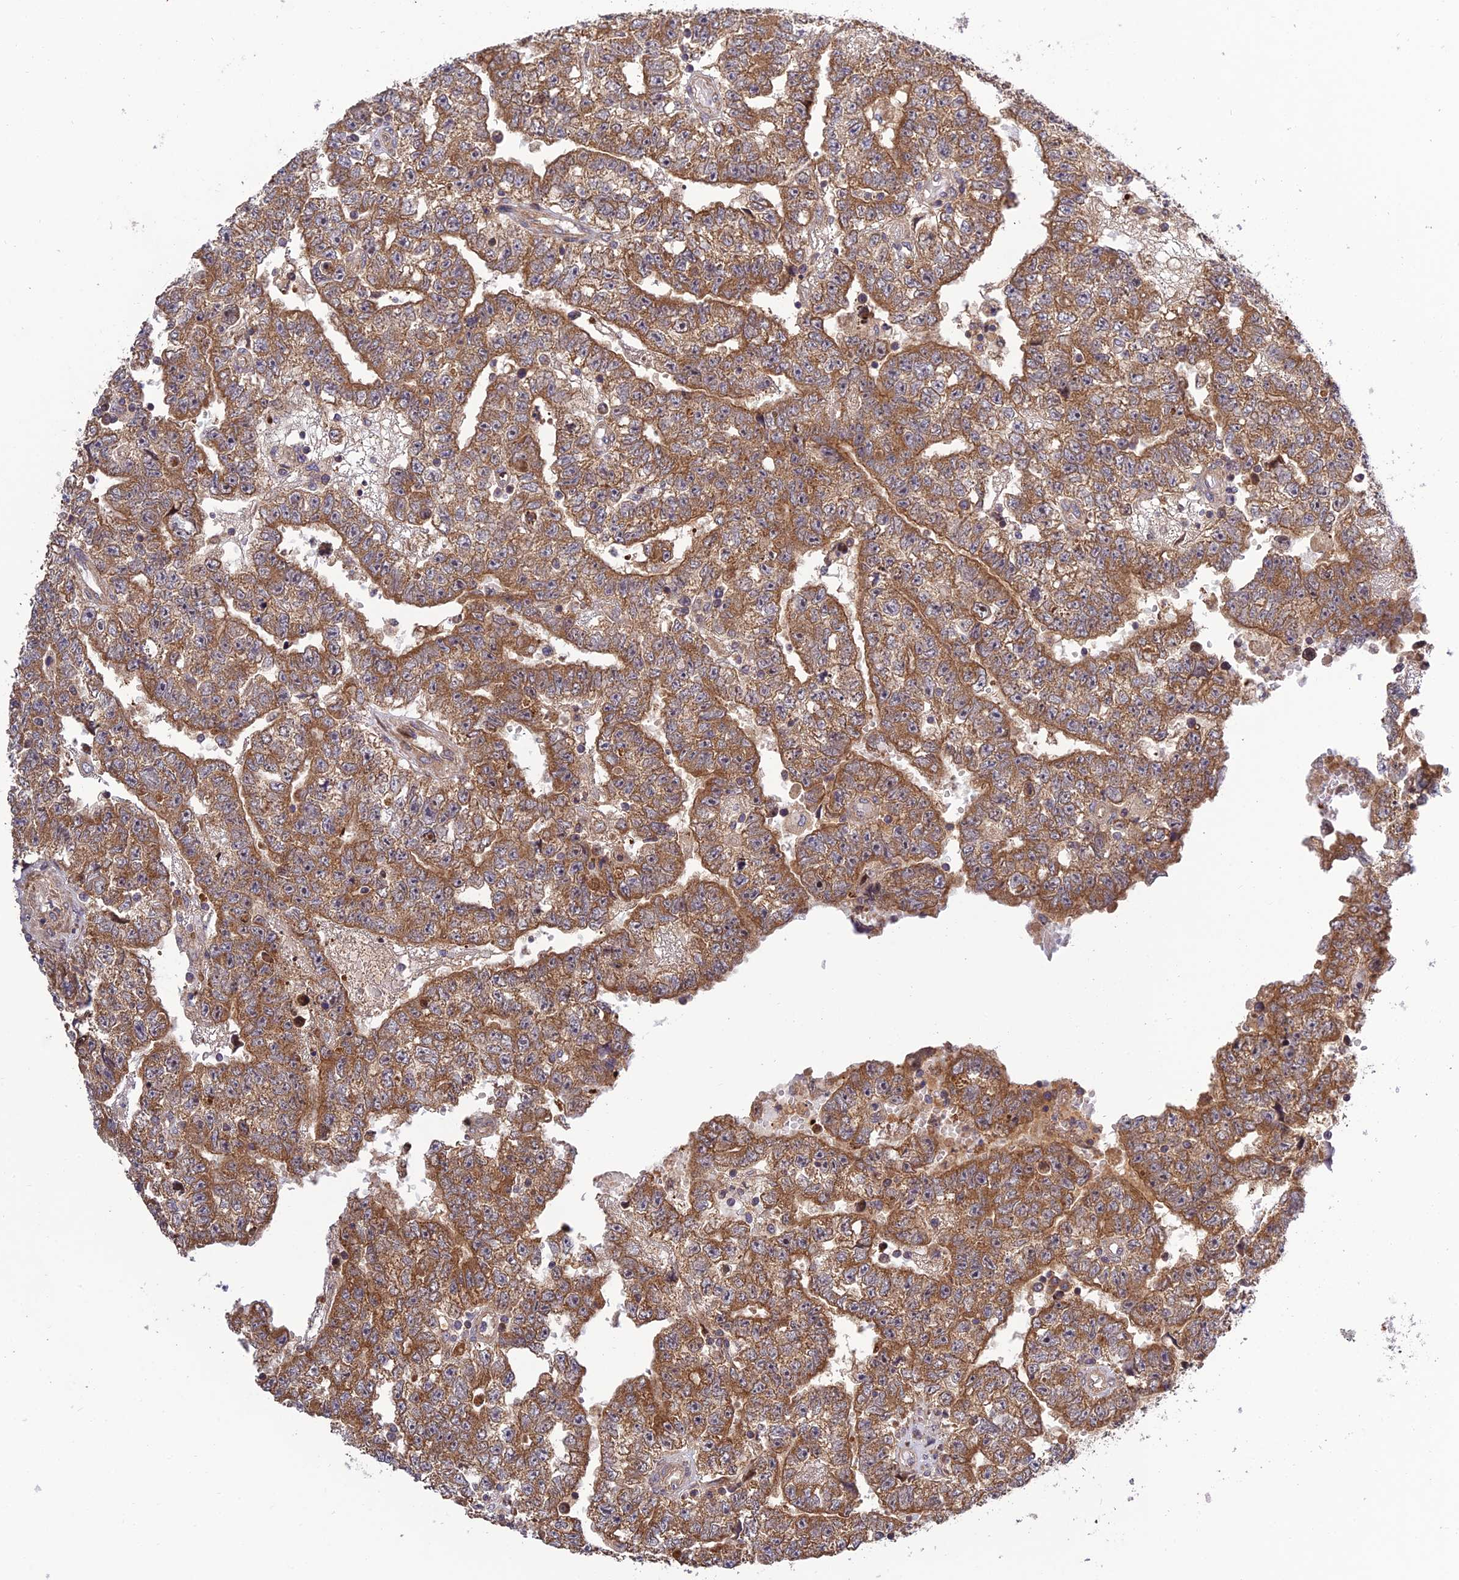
{"staining": {"intensity": "moderate", "quantity": ">75%", "location": "cytoplasmic/membranous"}, "tissue": "testis cancer", "cell_type": "Tumor cells", "image_type": "cancer", "snomed": [{"axis": "morphology", "description": "Carcinoma, Embryonal, NOS"}, {"axis": "topography", "description": "Testis"}], "caption": "Testis cancer stained with DAB immunohistochemistry (IHC) displays medium levels of moderate cytoplasmic/membranous staining in about >75% of tumor cells. Using DAB (3,3'-diaminobenzidine) (brown) and hematoxylin (blue) stains, captured at high magnification using brightfield microscopy.", "gene": "PLEKHG2", "patient": {"sex": "male", "age": 25}}